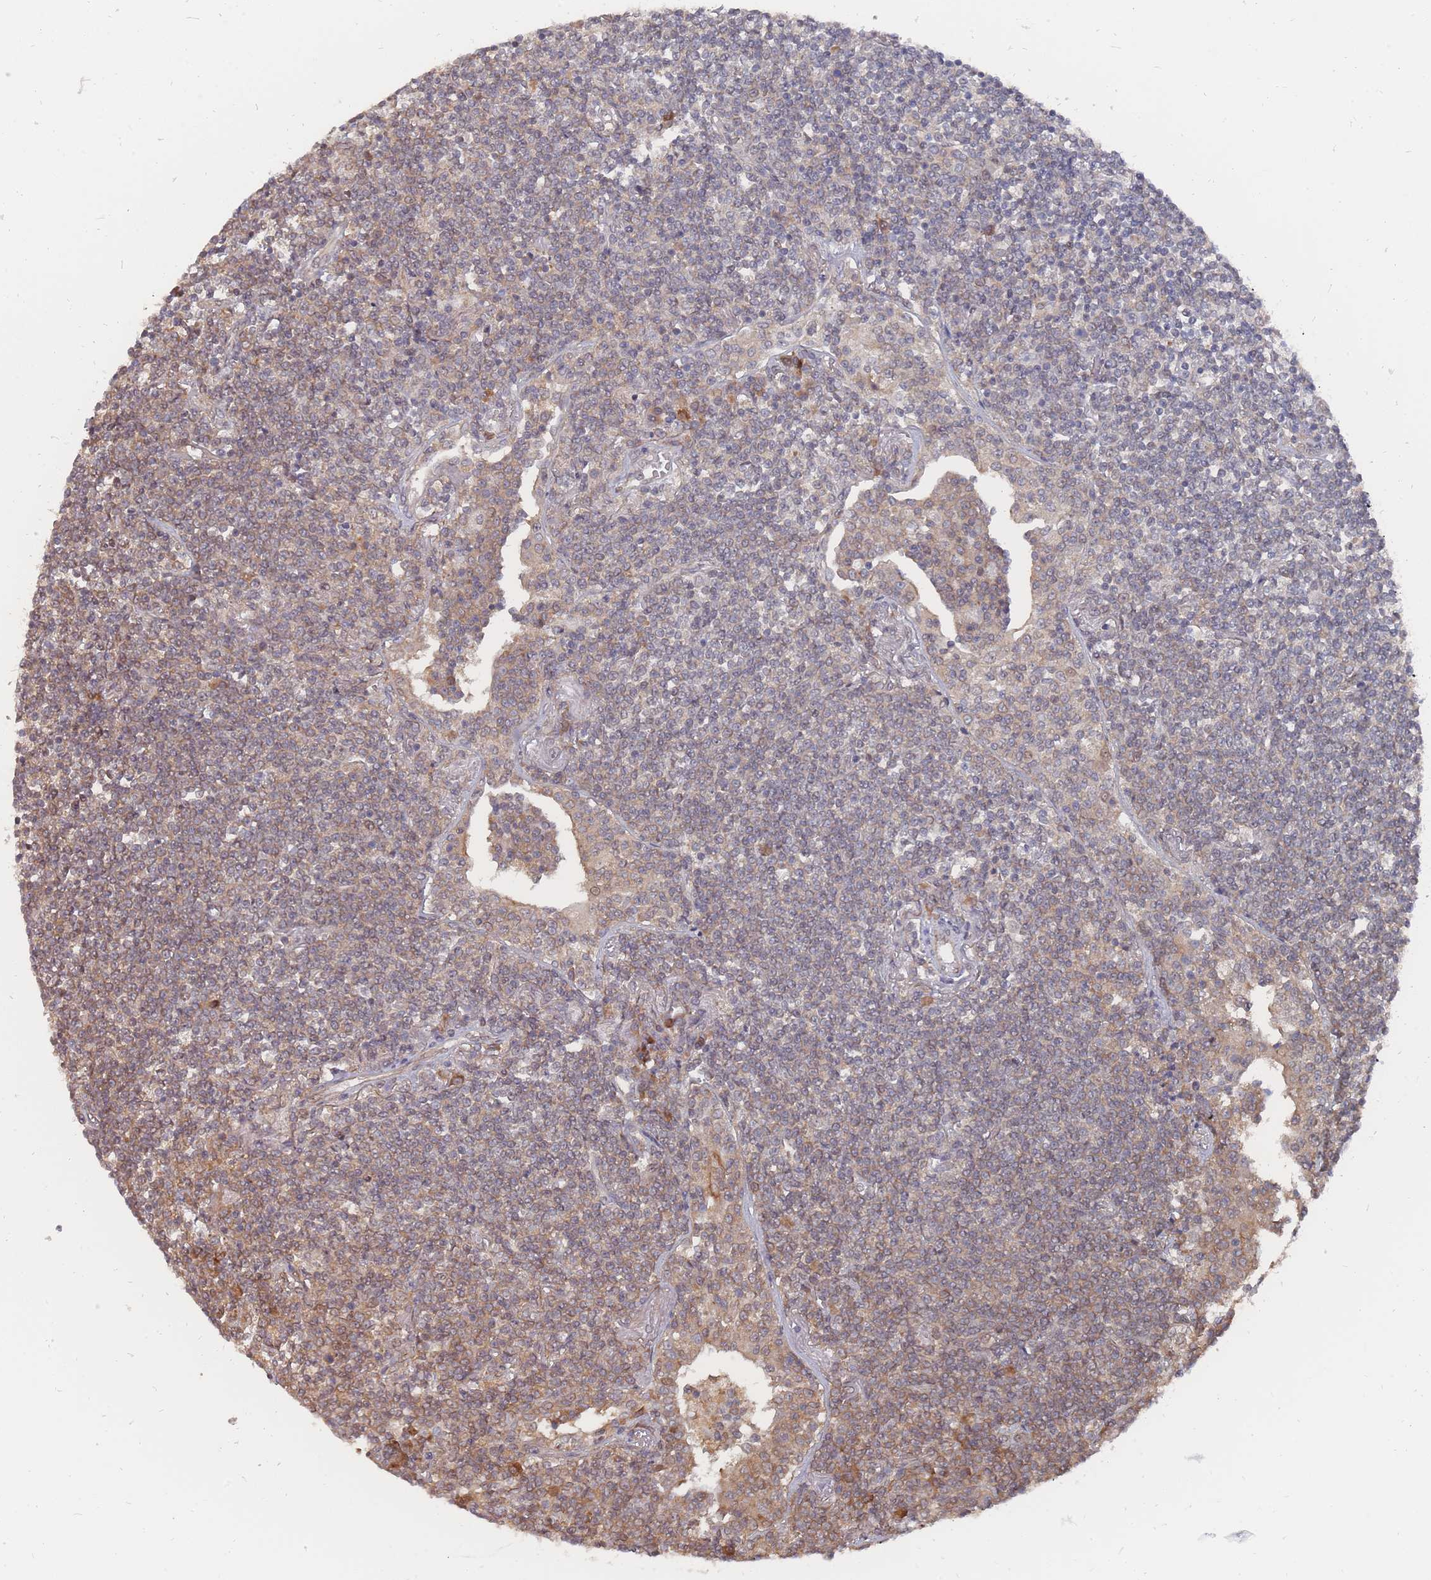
{"staining": {"intensity": "moderate", "quantity": "<25%", "location": "cytoplasmic/membranous"}, "tissue": "lymphoma", "cell_type": "Tumor cells", "image_type": "cancer", "snomed": [{"axis": "morphology", "description": "Malignant lymphoma, non-Hodgkin's type, Low grade"}, {"axis": "topography", "description": "Lung"}], "caption": "Low-grade malignant lymphoma, non-Hodgkin's type tissue exhibits moderate cytoplasmic/membranous positivity in approximately <25% of tumor cells, visualized by immunohistochemistry.", "gene": "NKD1", "patient": {"sex": "female", "age": 71}}